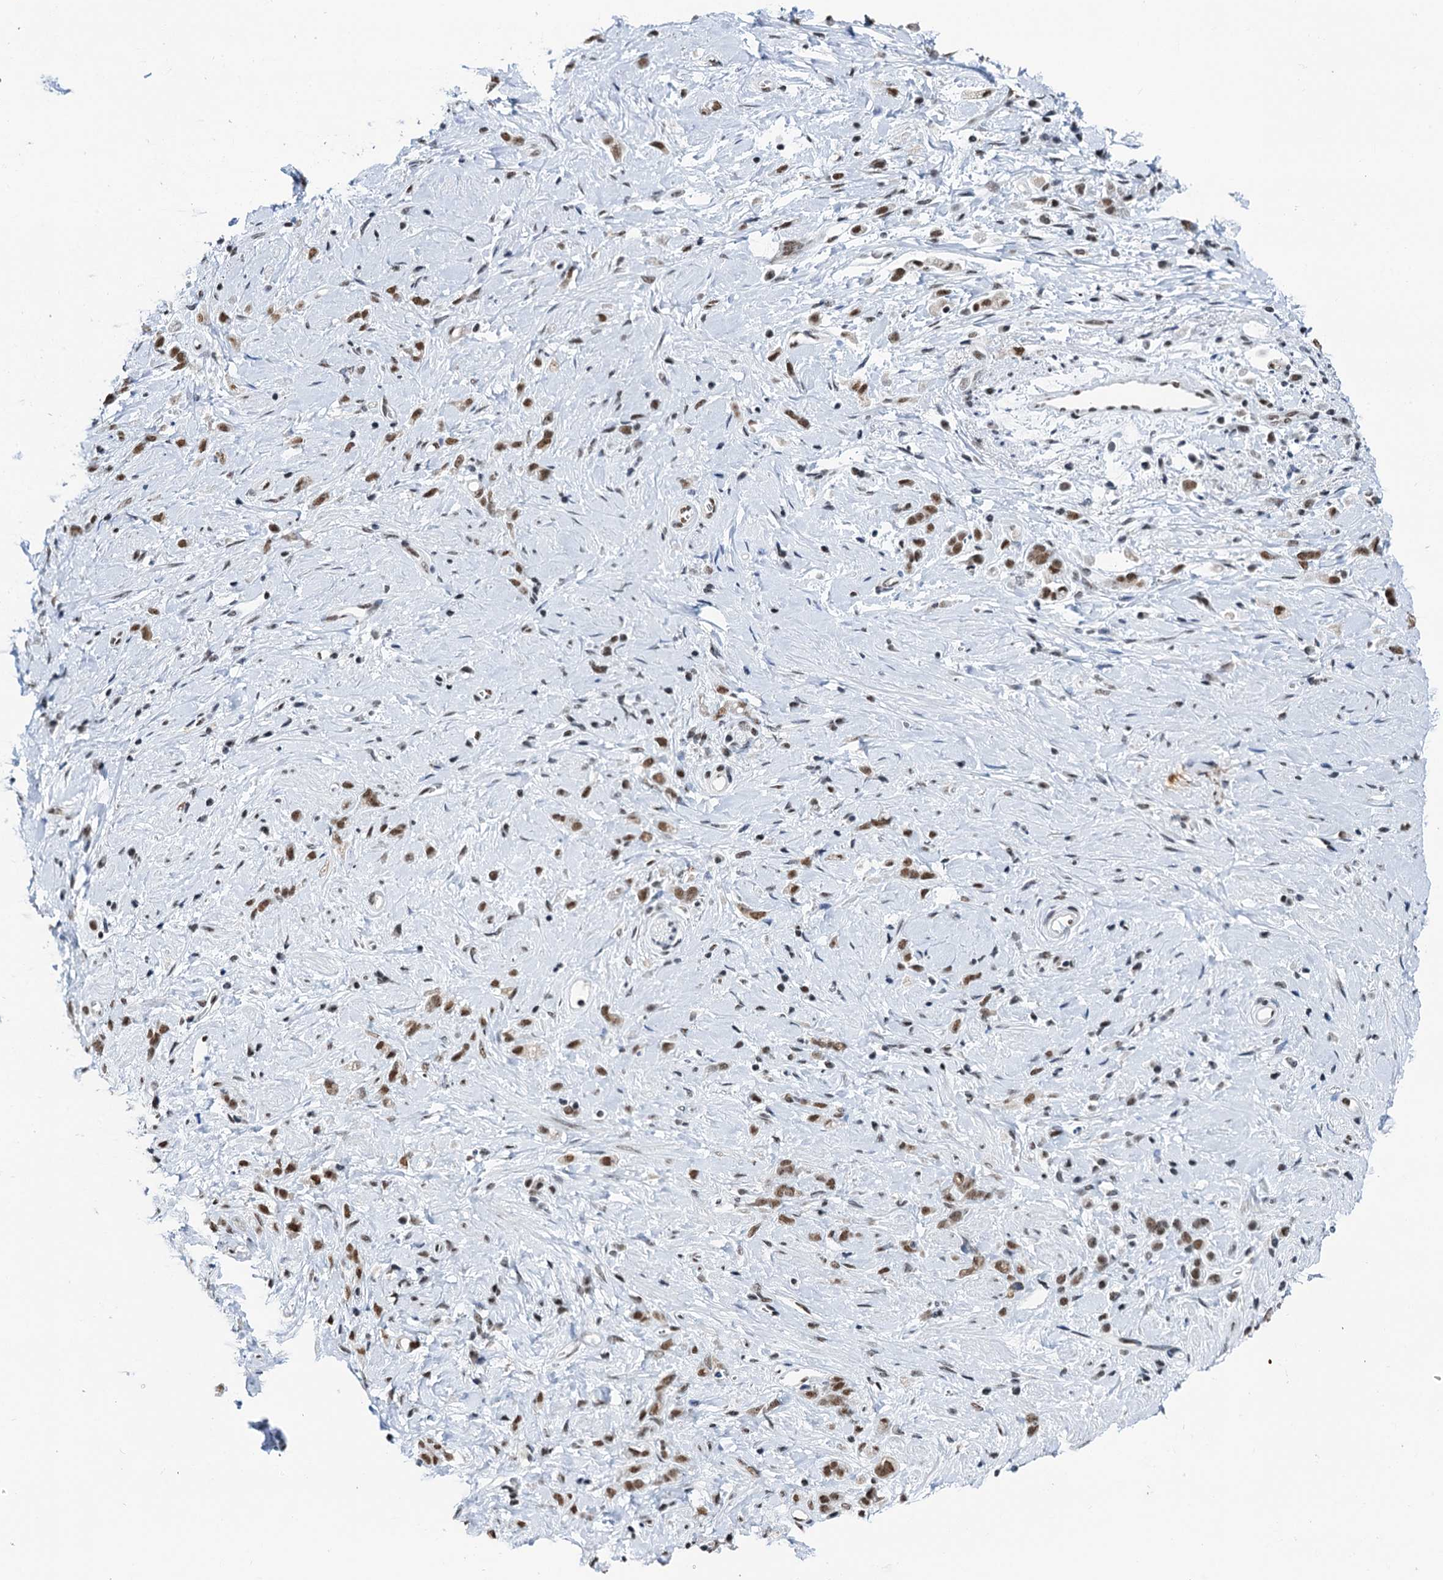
{"staining": {"intensity": "moderate", "quantity": ">75%", "location": "nuclear"}, "tissue": "stomach cancer", "cell_type": "Tumor cells", "image_type": "cancer", "snomed": [{"axis": "morphology", "description": "Adenocarcinoma, NOS"}, {"axis": "topography", "description": "Stomach"}], "caption": "IHC staining of stomach adenocarcinoma, which displays medium levels of moderate nuclear staining in approximately >75% of tumor cells indicating moderate nuclear protein staining. The staining was performed using DAB (brown) for protein detection and nuclei were counterstained in hematoxylin (blue).", "gene": "SLTM", "patient": {"sex": "female", "age": 60}}